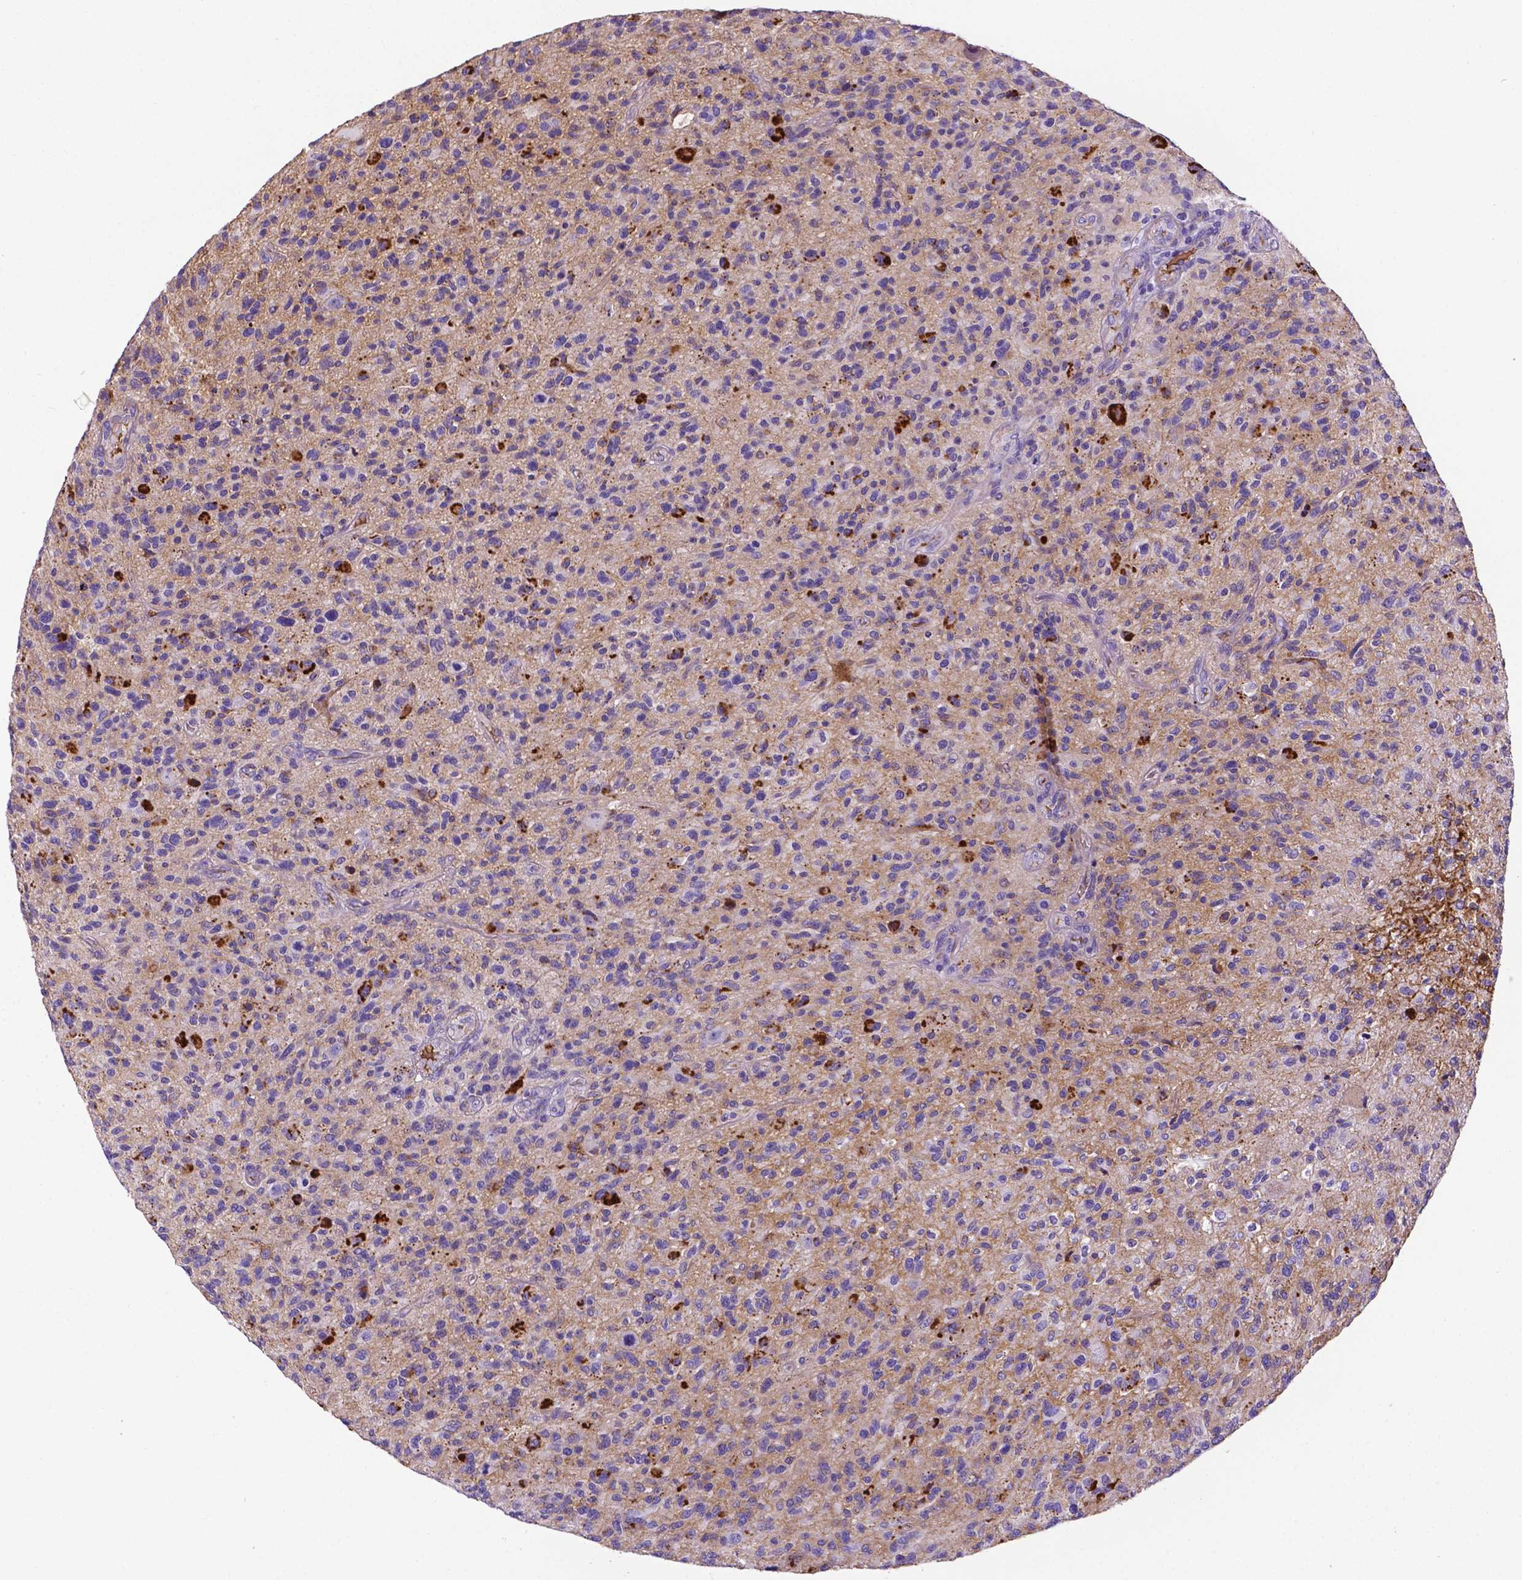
{"staining": {"intensity": "strong", "quantity": "<25%", "location": "cytoplasmic/membranous"}, "tissue": "glioma", "cell_type": "Tumor cells", "image_type": "cancer", "snomed": [{"axis": "morphology", "description": "Glioma, malignant, High grade"}, {"axis": "topography", "description": "Brain"}], "caption": "Brown immunohistochemical staining in human high-grade glioma (malignant) displays strong cytoplasmic/membranous expression in approximately <25% of tumor cells.", "gene": "APOE", "patient": {"sex": "male", "age": 47}}